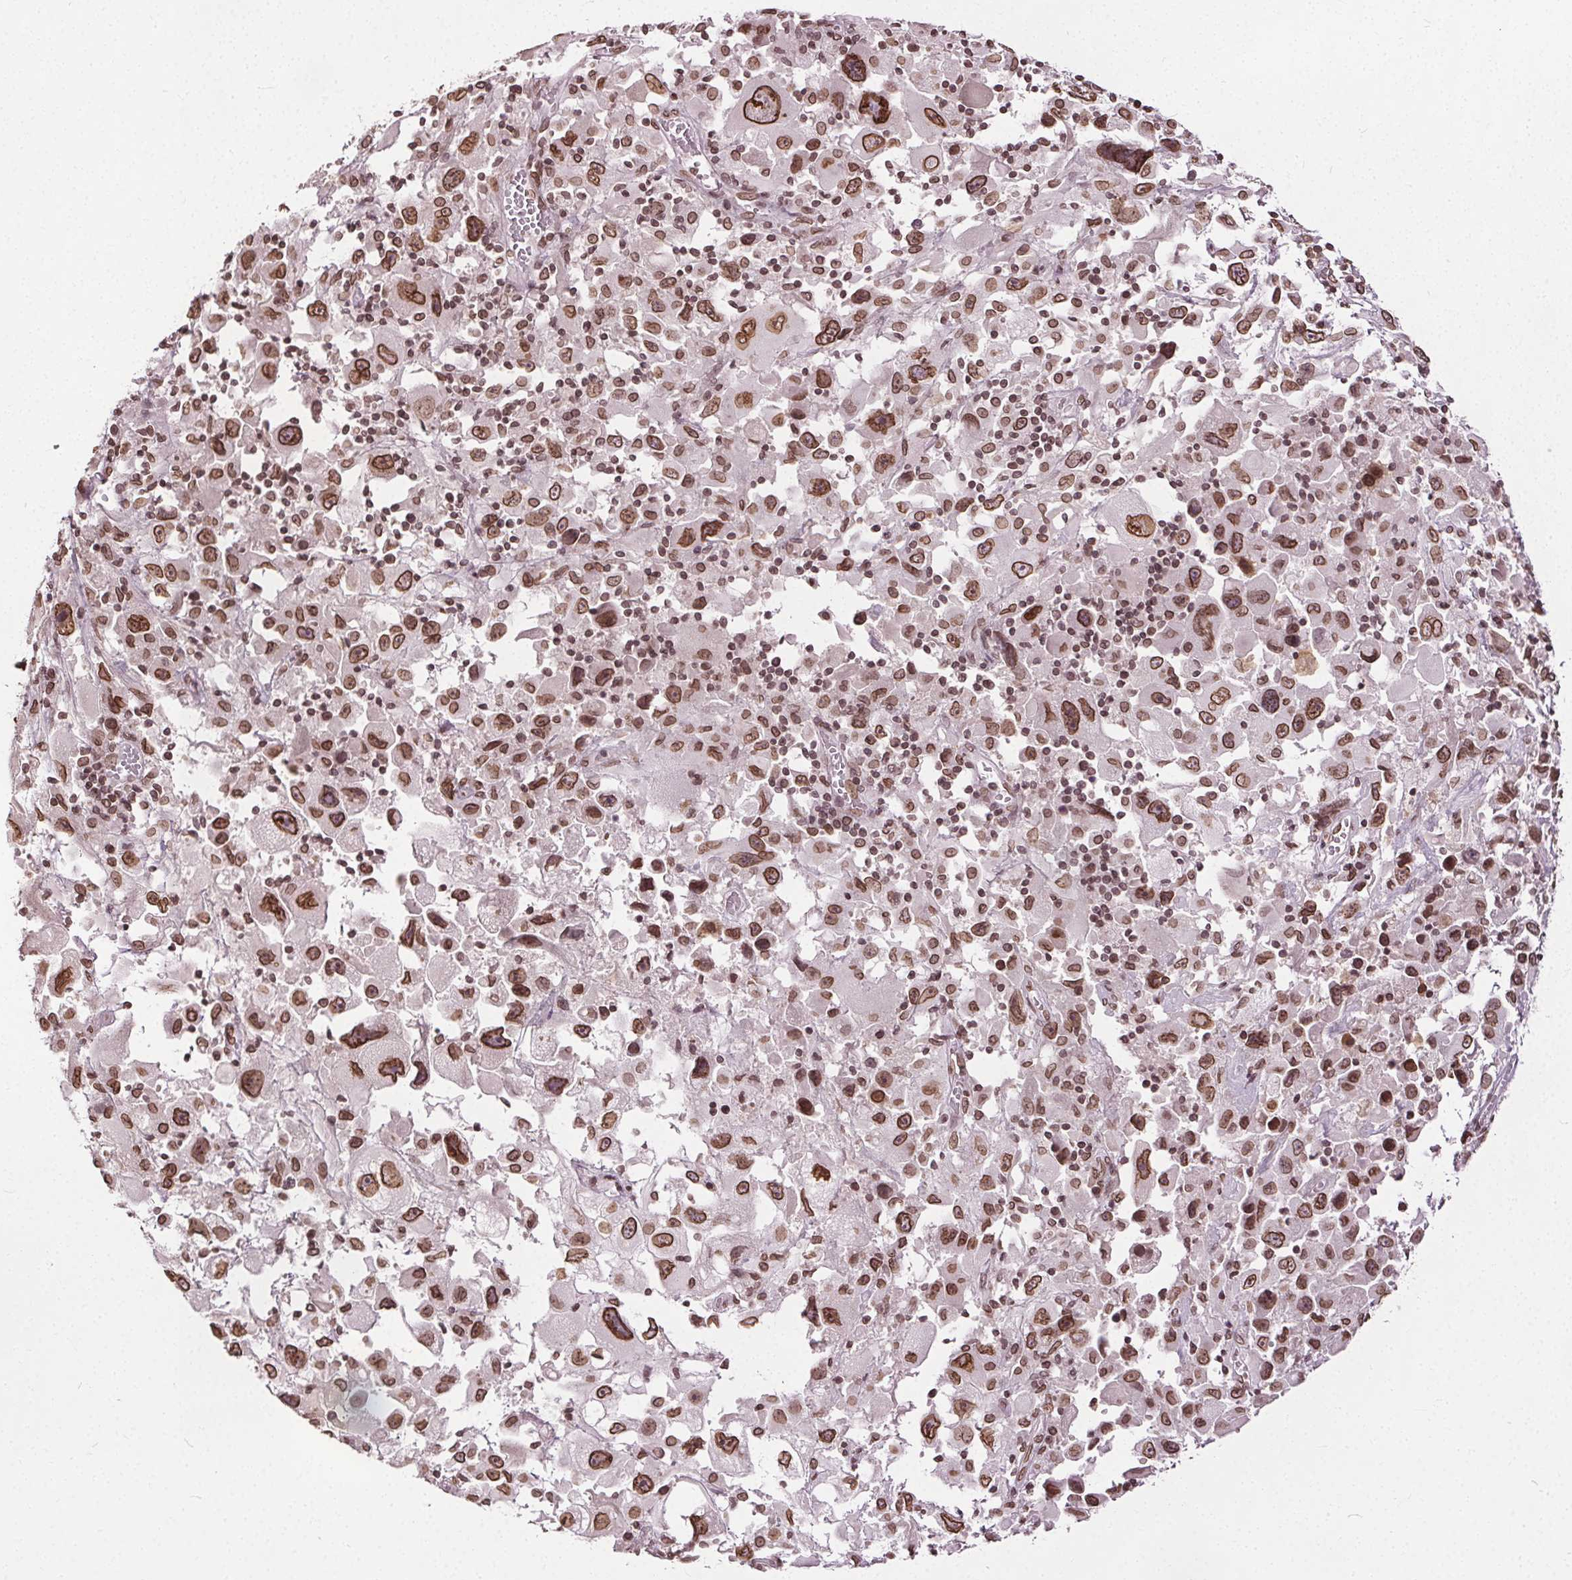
{"staining": {"intensity": "moderate", "quantity": ">75%", "location": "cytoplasmic/membranous,nuclear"}, "tissue": "melanoma", "cell_type": "Tumor cells", "image_type": "cancer", "snomed": [{"axis": "morphology", "description": "Malignant melanoma, Metastatic site"}, {"axis": "topography", "description": "Soft tissue"}], "caption": "Immunohistochemical staining of human malignant melanoma (metastatic site) reveals moderate cytoplasmic/membranous and nuclear protein expression in approximately >75% of tumor cells.", "gene": "TTC39C", "patient": {"sex": "male", "age": 50}}